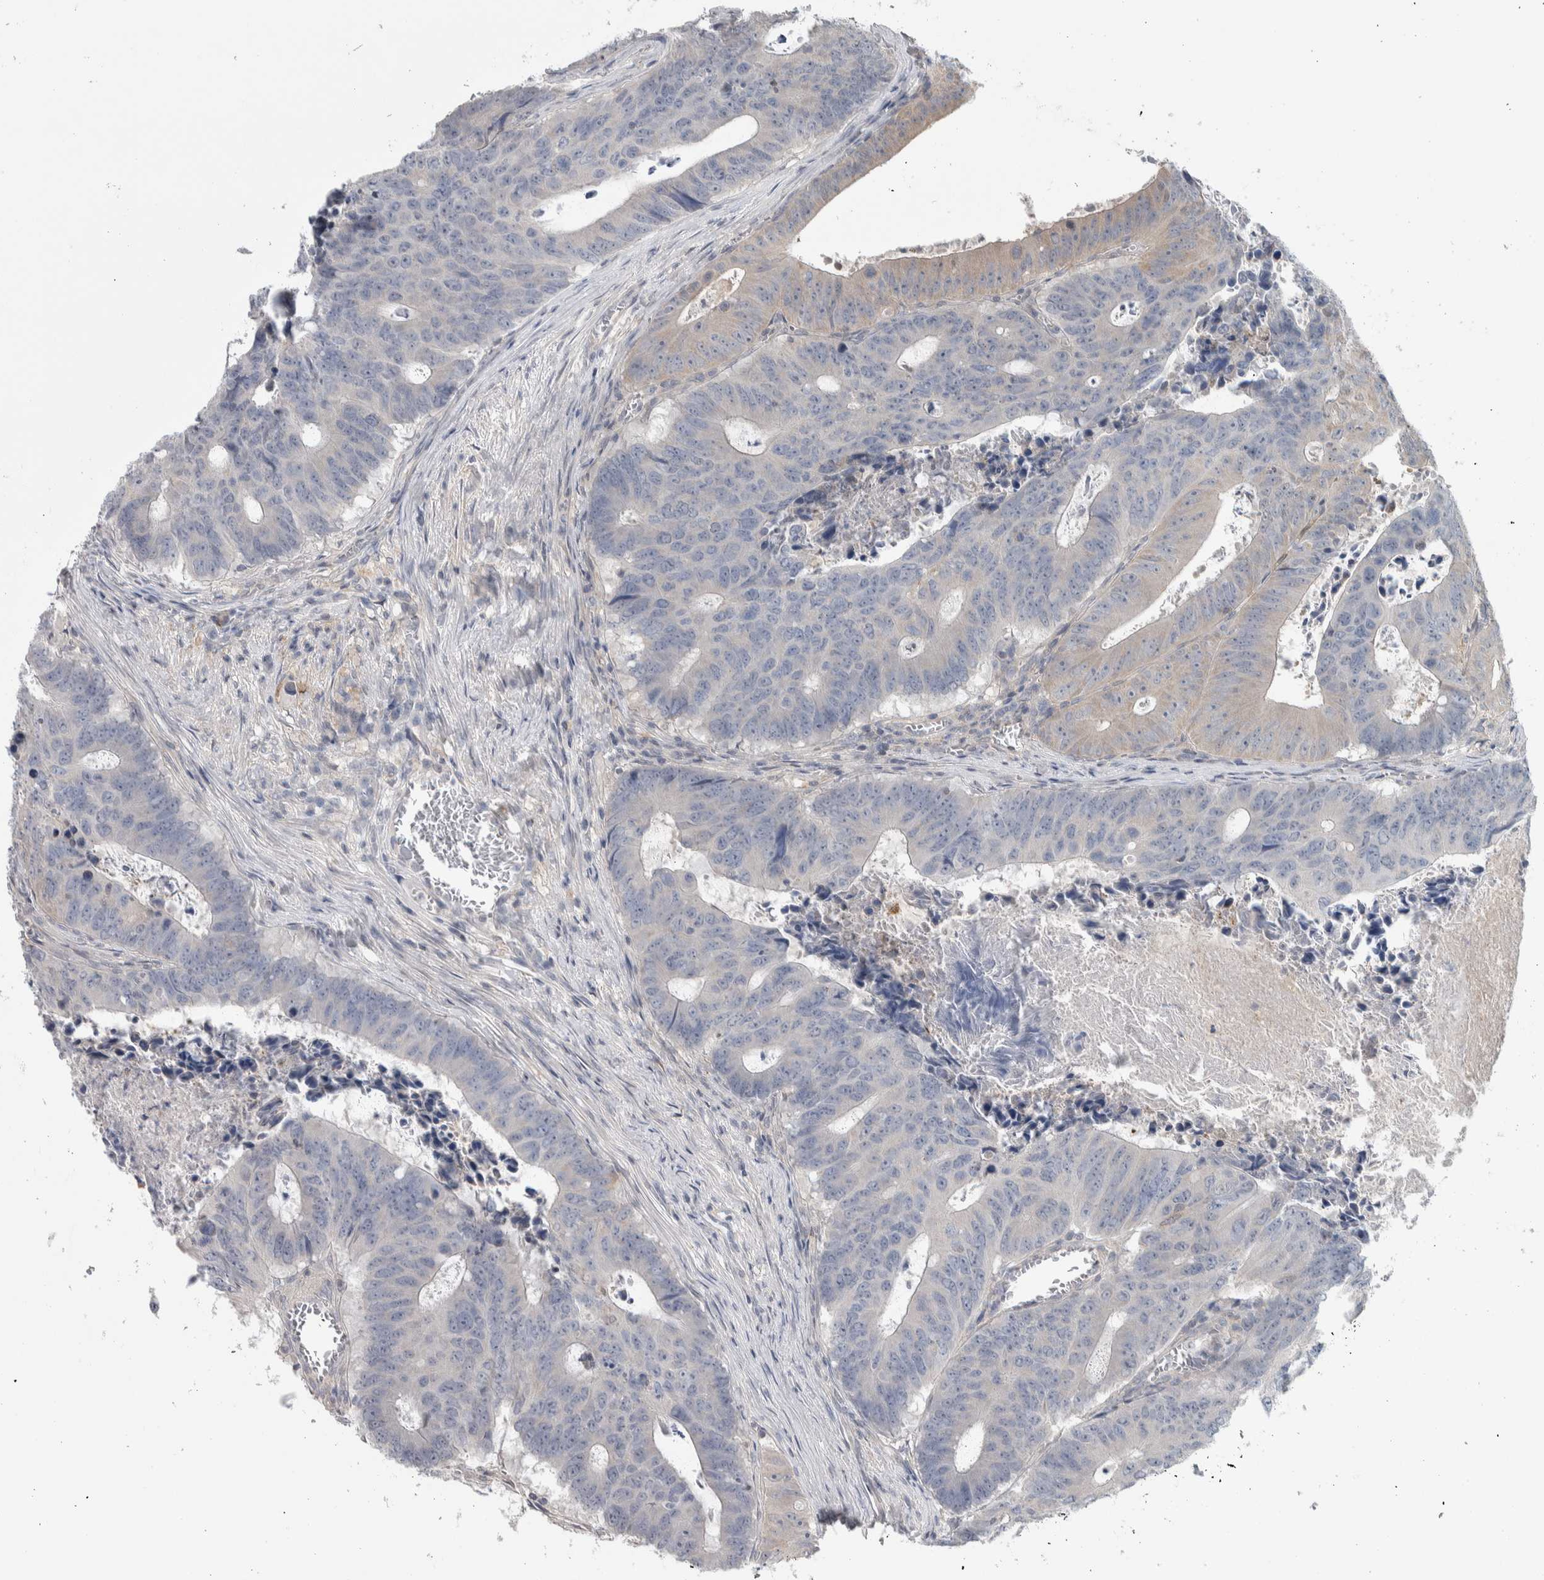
{"staining": {"intensity": "weak", "quantity": "<25%", "location": "cytoplasmic/membranous"}, "tissue": "colorectal cancer", "cell_type": "Tumor cells", "image_type": "cancer", "snomed": [{"axis": "morphology", "description": "Adenocarcinoma, NOS"}, {"axis": "topography", "description": "Colon"}], "caption": "Colorectal cancer was stained to show a protein in brown. There is no significant expression in tumor cells. Brightfield microscopy of immunohistochemistry stained with DAB (brown) and hematoxylin (blue), captured at high magnification.", "gene": "TAX1BP1", "patient": {"sex": "male", "age": 87}}